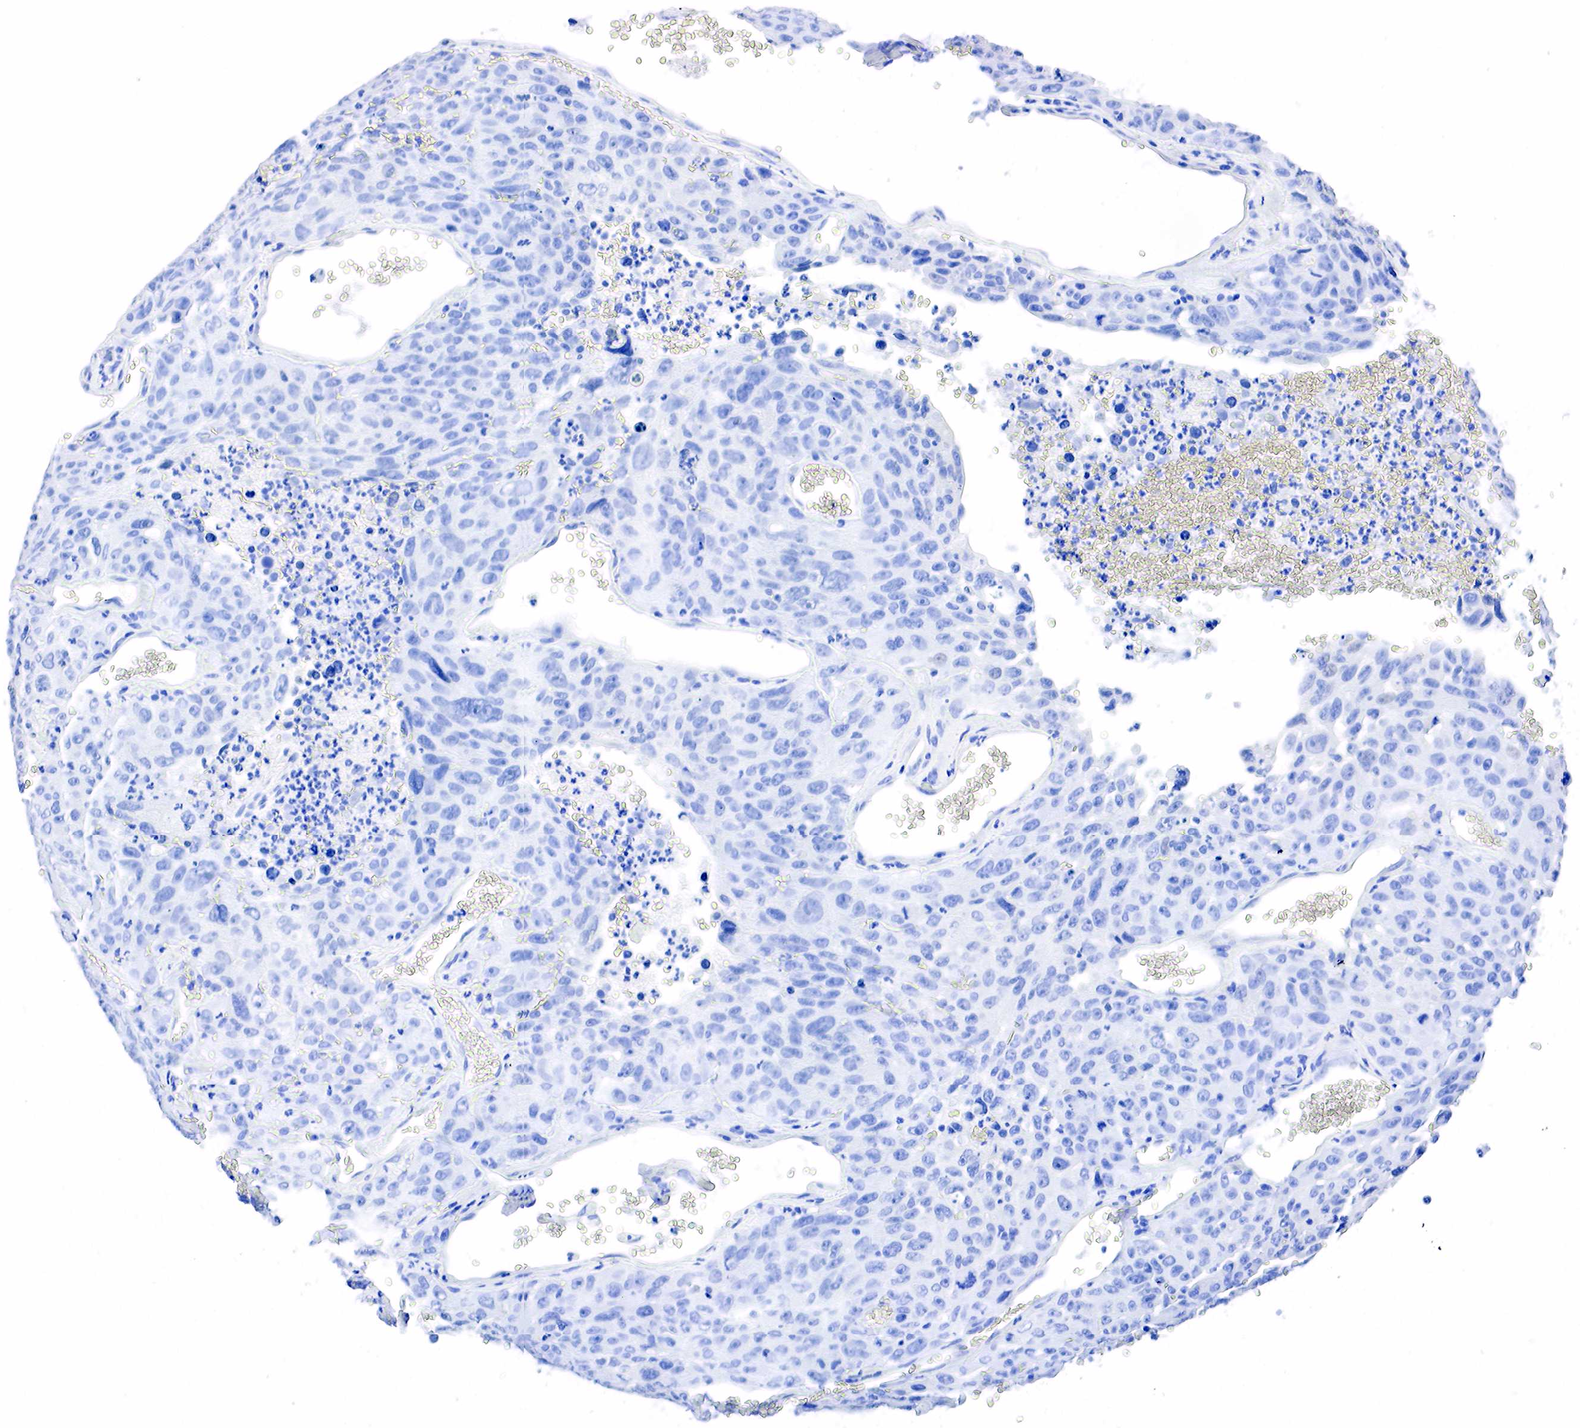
{"staining": {"intensity": "negative", "quantity": "none", "location": "none"}, "tissue": "lung cancer", "cell_type": "Tumor cells", "image_type": "cancer", "snomed": [{"axis": "morphology", "description": "Squamous cell carcinoma, NOS"}, {"axis": "topography", "description": "Lung"}], "caption": "This is a image of immunohistochemistry staining of lung cancer (squamous cell carcinoma), which shows no positivity in tumor cells. The staining was performed using DAB to visualize the protein expression in brown, while the nuclei were stained in blue with hematoxylin (Magnification: 20x).", "gene": "PTH", "patient": {"sex": "male", "age": 64}}